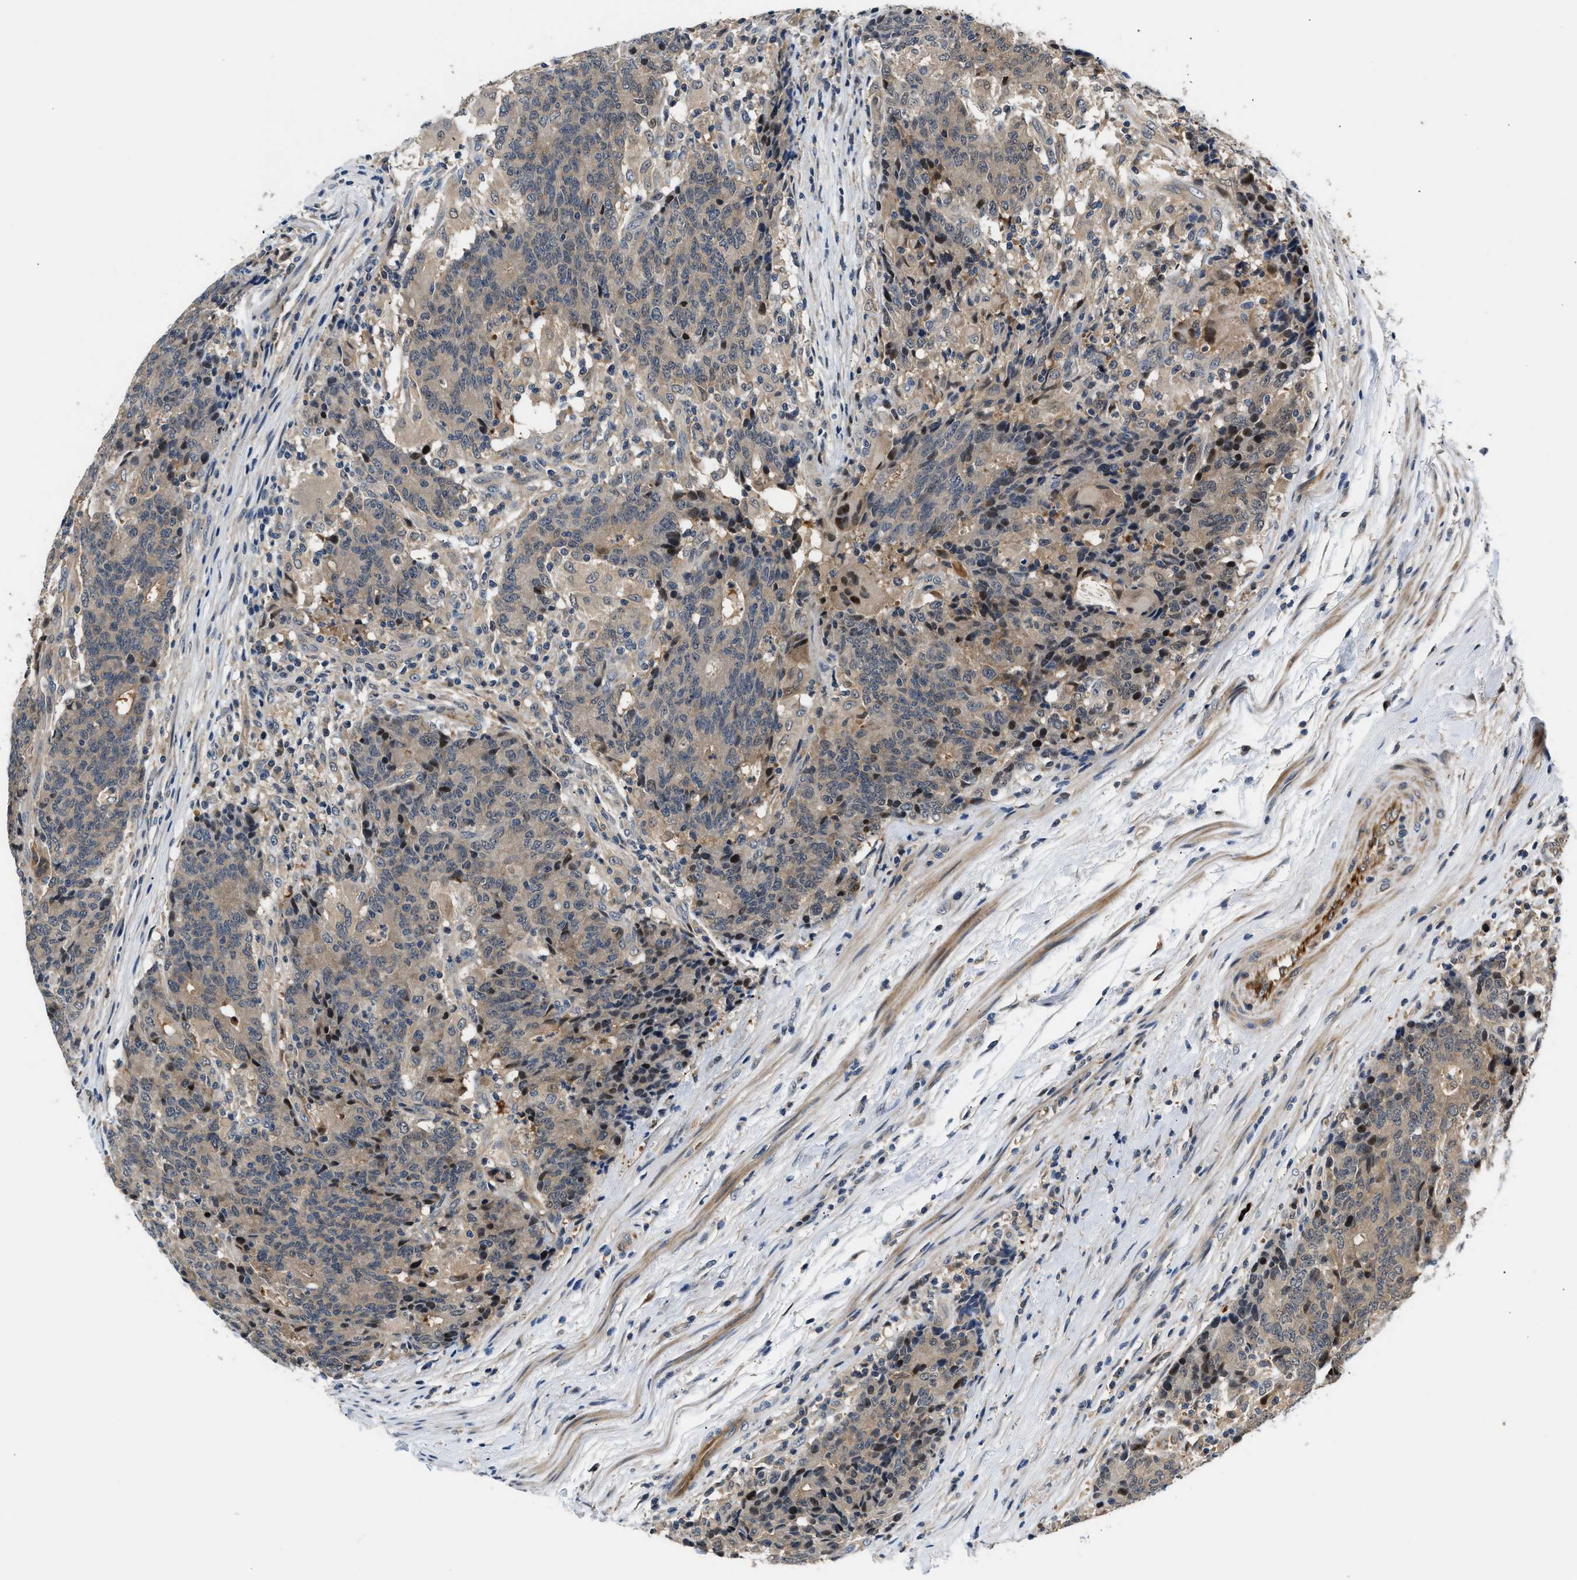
{"staining": {"intensity": "weak", "quantity": "<25%", "location": "cytoplasmic/membranous"}, "tissue": "colorectal cancer", "cell_type": "Tumor cells", "image_type": "cancer", "snomed": [{"axis": "morphology", "description": "Normal tissue, NOS"}, {"axis": "morphology", "description": "Adenocarcinoma, NOS"}, {"axis": "topography", "description": "Colon"}], "caption": "Tumor cells are negative for protein expression in human adenocarcinoma (colorectal).", "gene": "TUT7", "patient": {"sex": "female", "age": 75}}